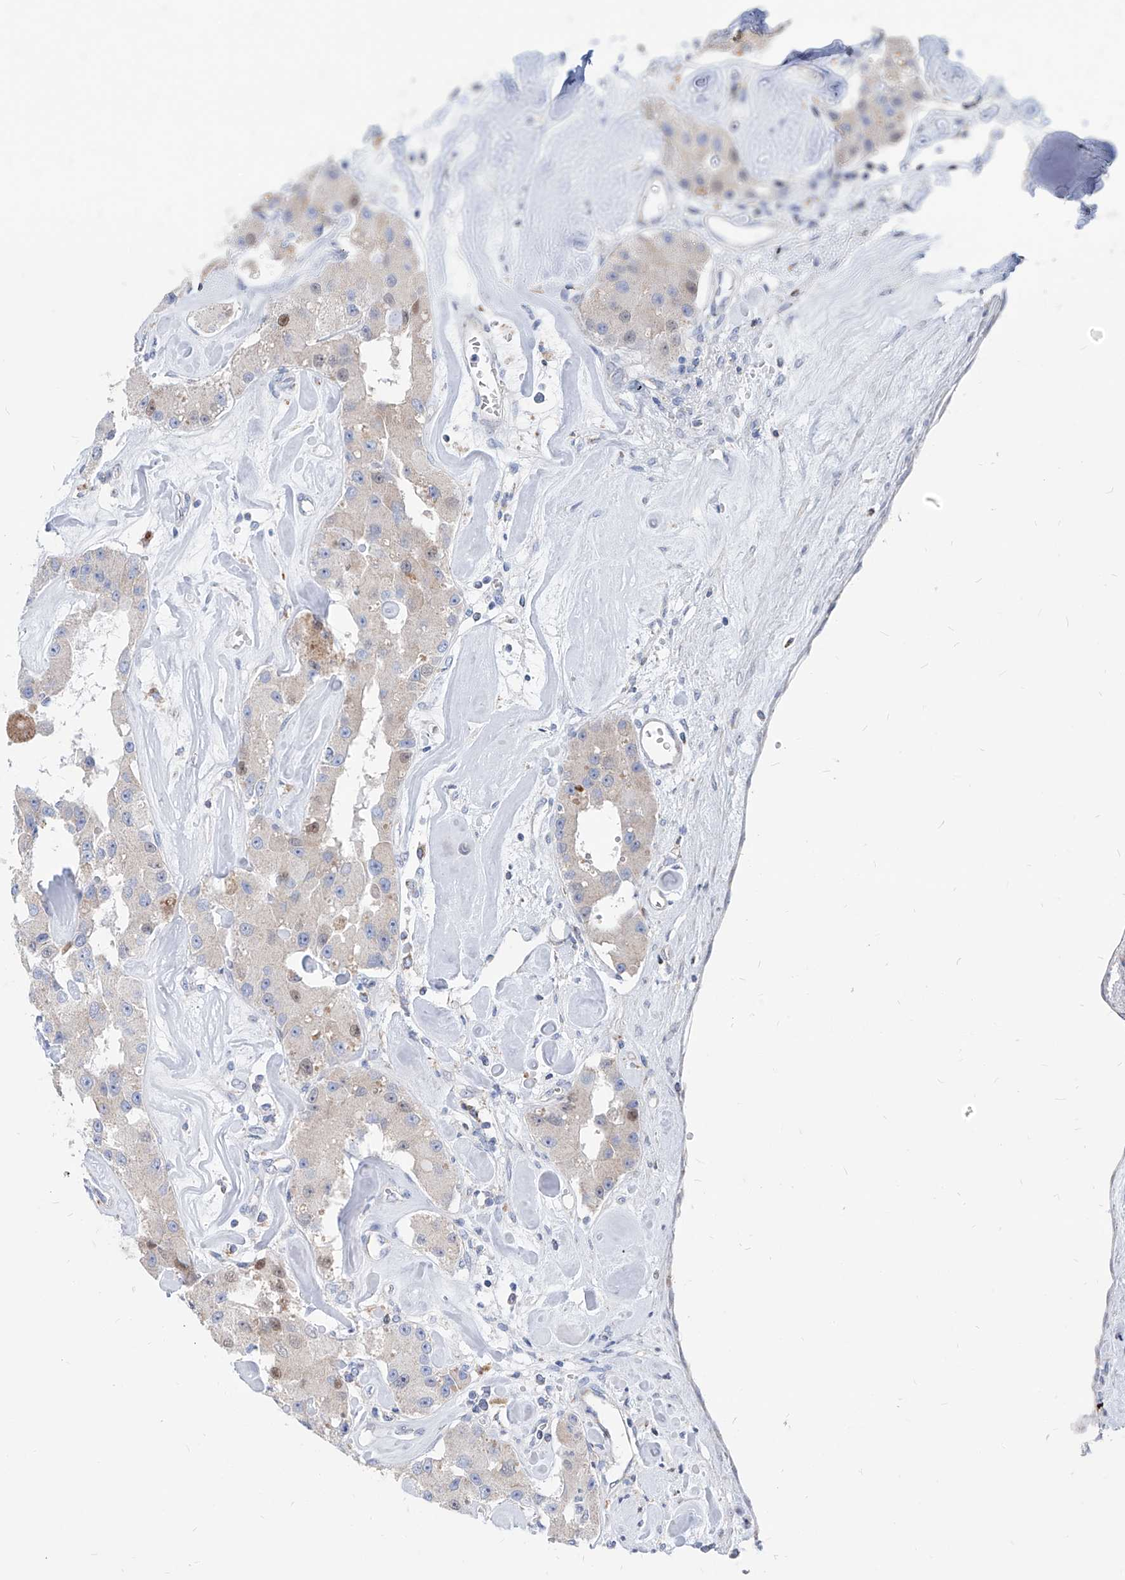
{"staining": {"intensity": "moderate", "quantity": "<25%", "location": "nuclear"}, "tissue": "carcinoid", "cell_type": "Tumor cells", "image_type": "cancer", "snomed": [{"axis": "morphology", "description": "Carcinoid, malignant, NOS"}, {"axis": "topography", "description": "Pancreas"}], "caption": "The immunohistochemical stain shows moderate nuclear staining in tumor cells of carcinoid tissue.", "gene": "AGPS", "patient": {"sex": "male", "age": 41}}